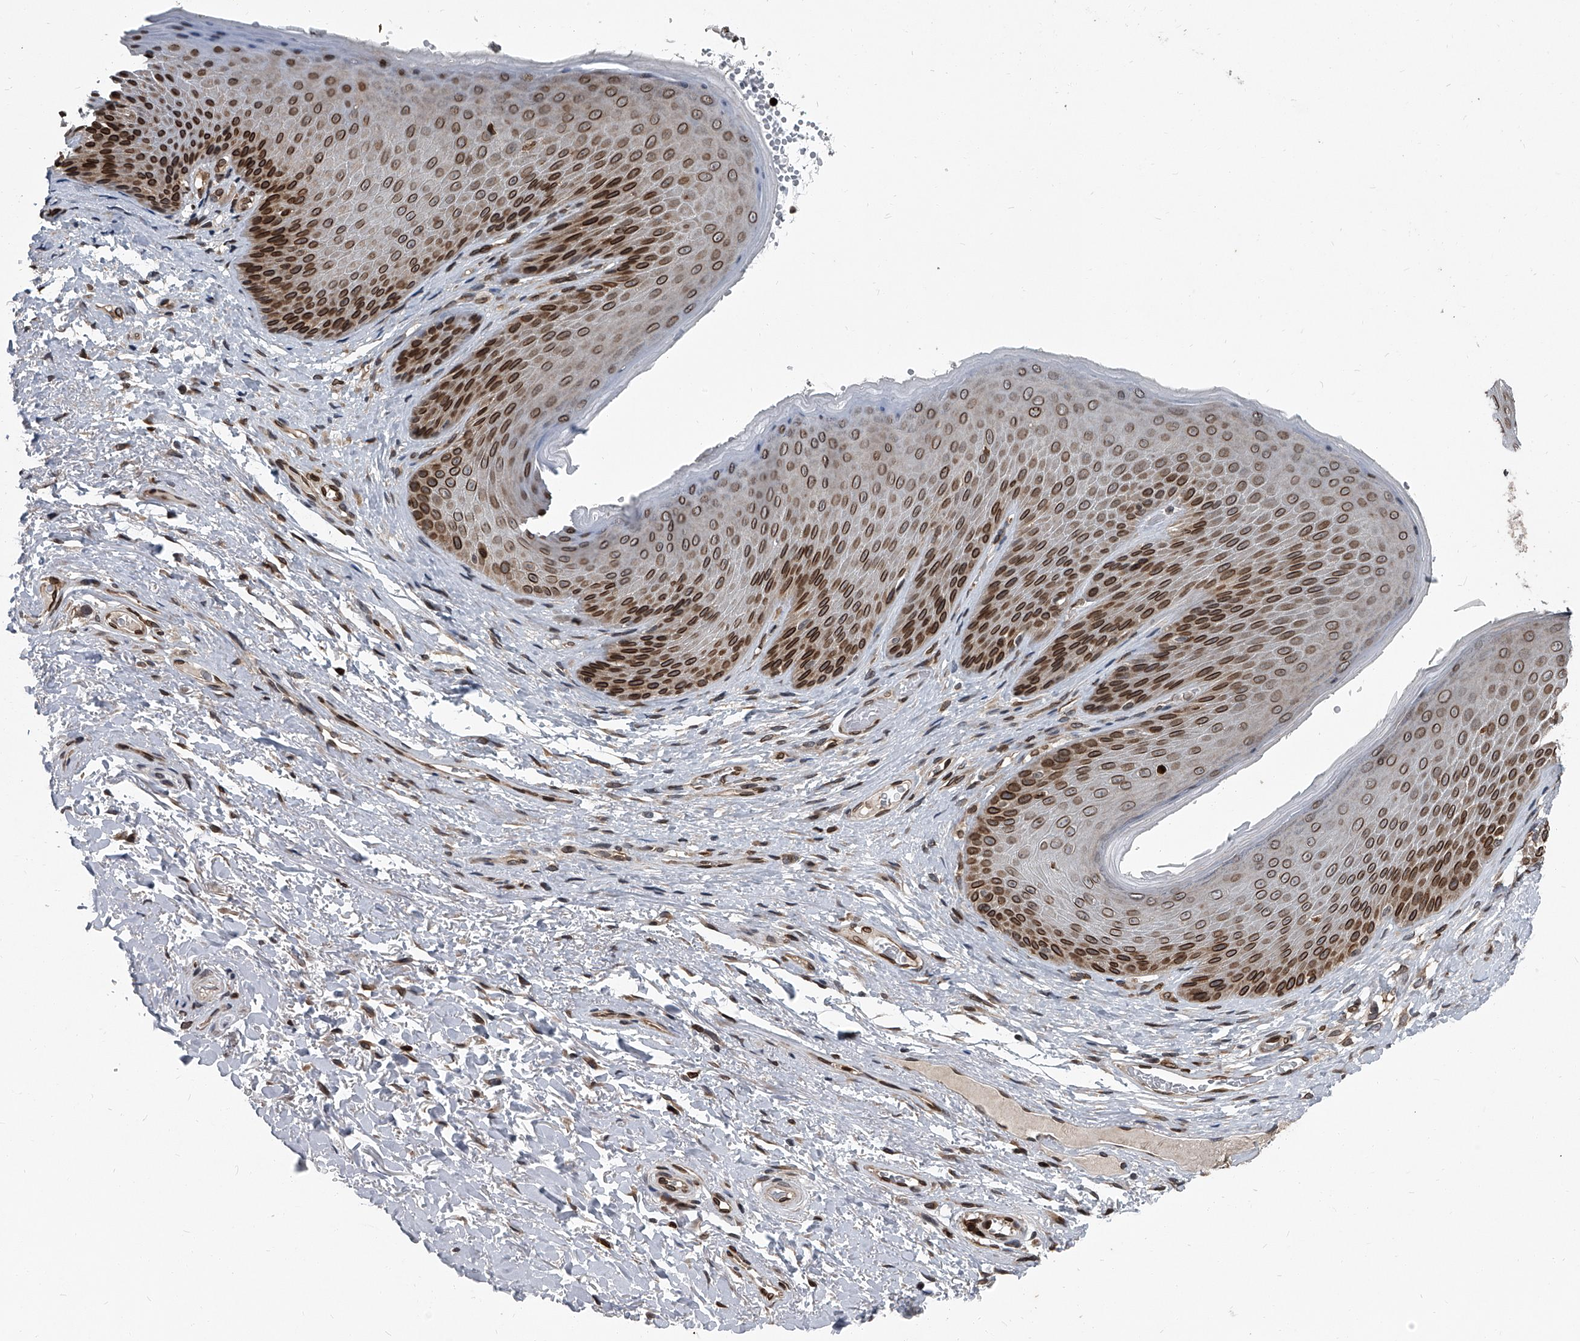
{"staining": {"intensity": "strong", "quantity": ">75%", "location": "cytoplasmic/membranous,nuclear"}, "tissue": "skin", "cell_type": "Epidermal cells", "image_type": "normal", "snomed": [{"axis": "morphology", "description": "Normal tissue, NOS"}, {"axis": "topography", "description": "Anal"}], "caption": "Immunohistochemistry photomicrograph of normal skin stained for a protein (brown), which demonstrates high levels of strong cytoplasmic/membranous,nuclear positivity in about >75% of epidermal cells.", "gene": "PHF20", "patient": {"sex": "male", "age": 74}}